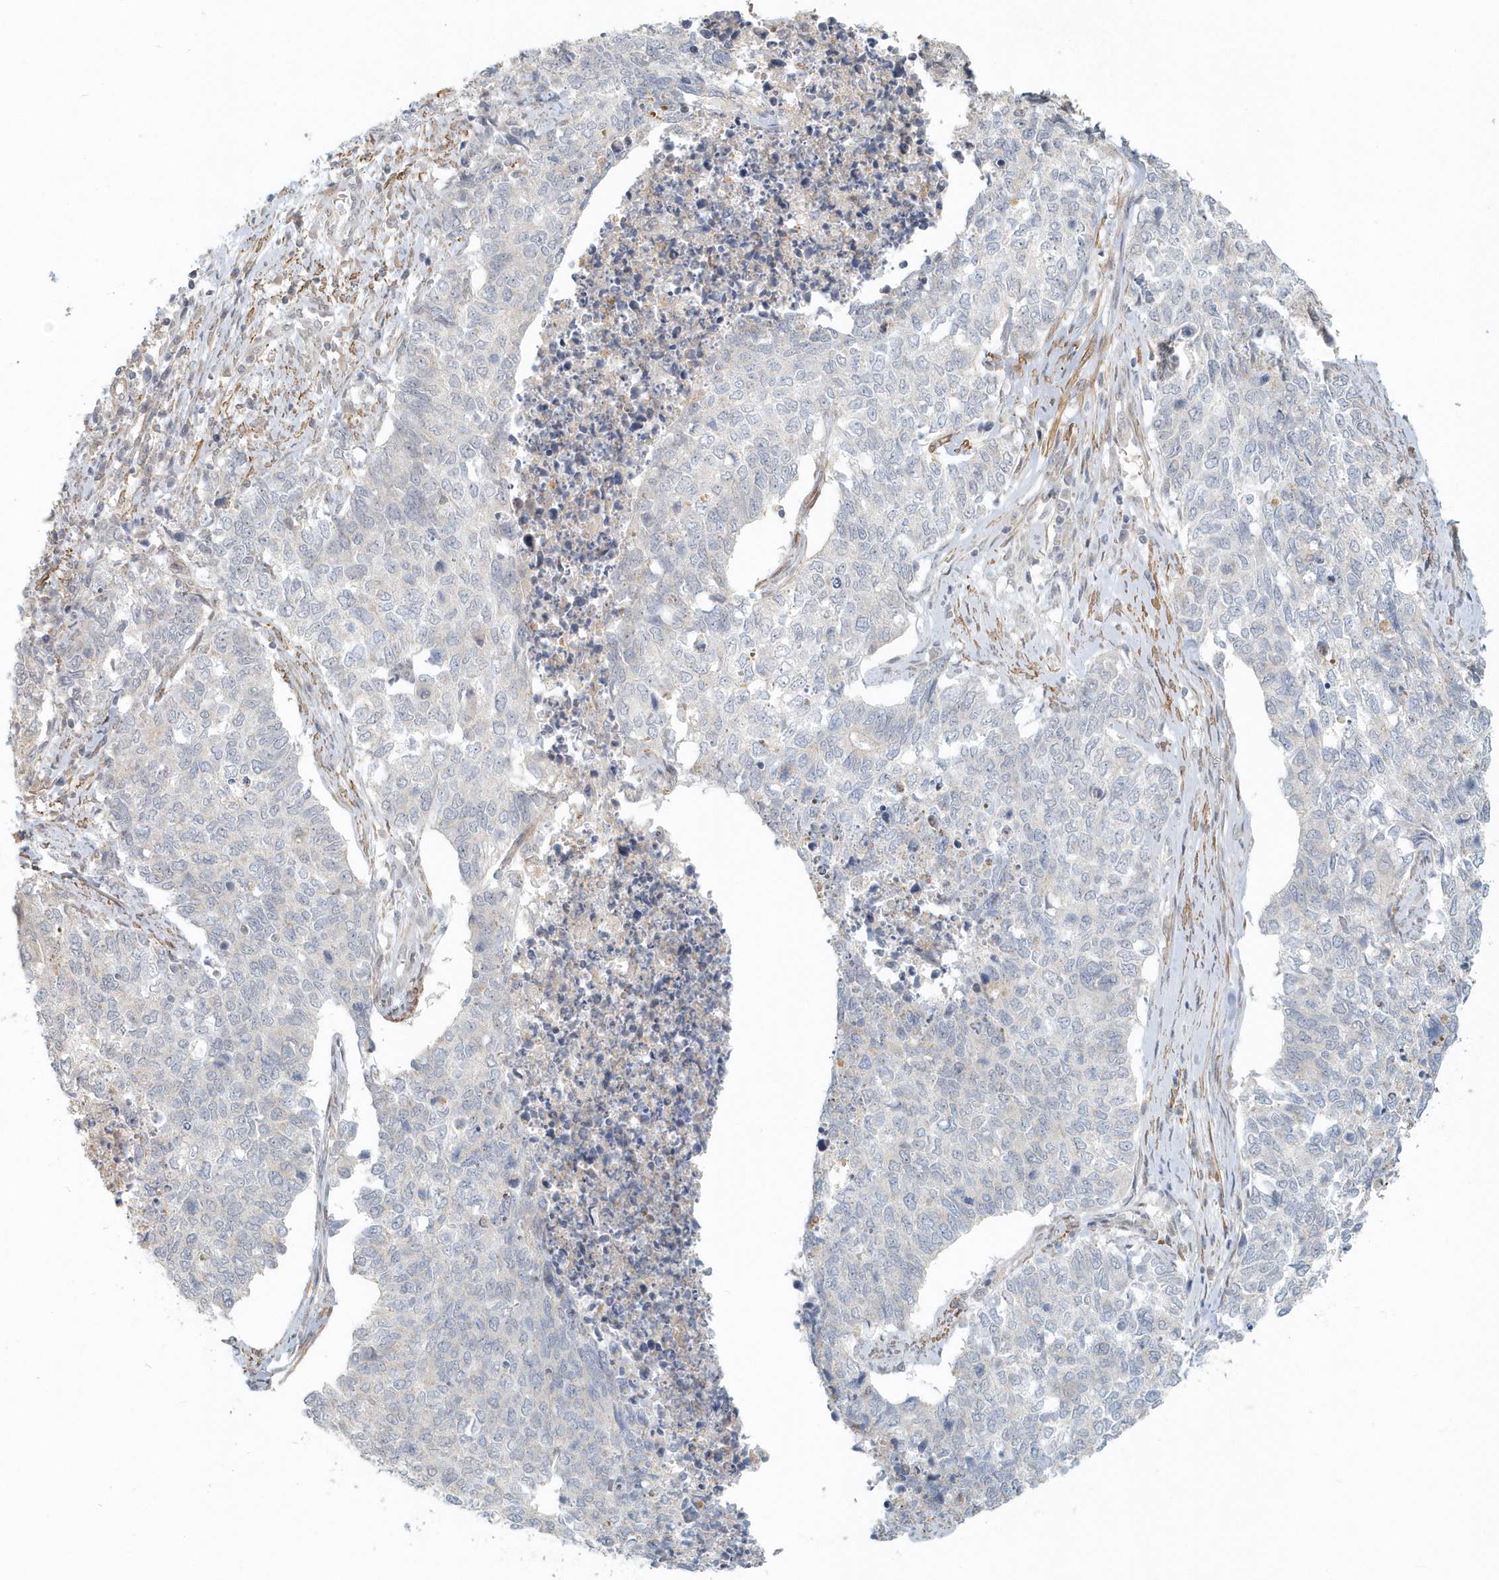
{"staining": {"intensity": "negative", "quantity": "none", "location": "none"}, "tissue": "cervical cancer", "cell_type": "Tumor cells", "image_type": "cancer", "snomed": [{"axis": "morphology", "description": "Squamous cell carcinoma, NOS"}, {"axis": "topography", "description": "Cervix"}], "caption": "High power microscopy photomicrograph of an IHC image of squamous cell carcinoma (cervical), revealing no significant expression in tumor cells. (IHC, brightfield microscopy, high magnification).", "gene": "NAPB", "patient": {"sex": "female", "age": 63}}